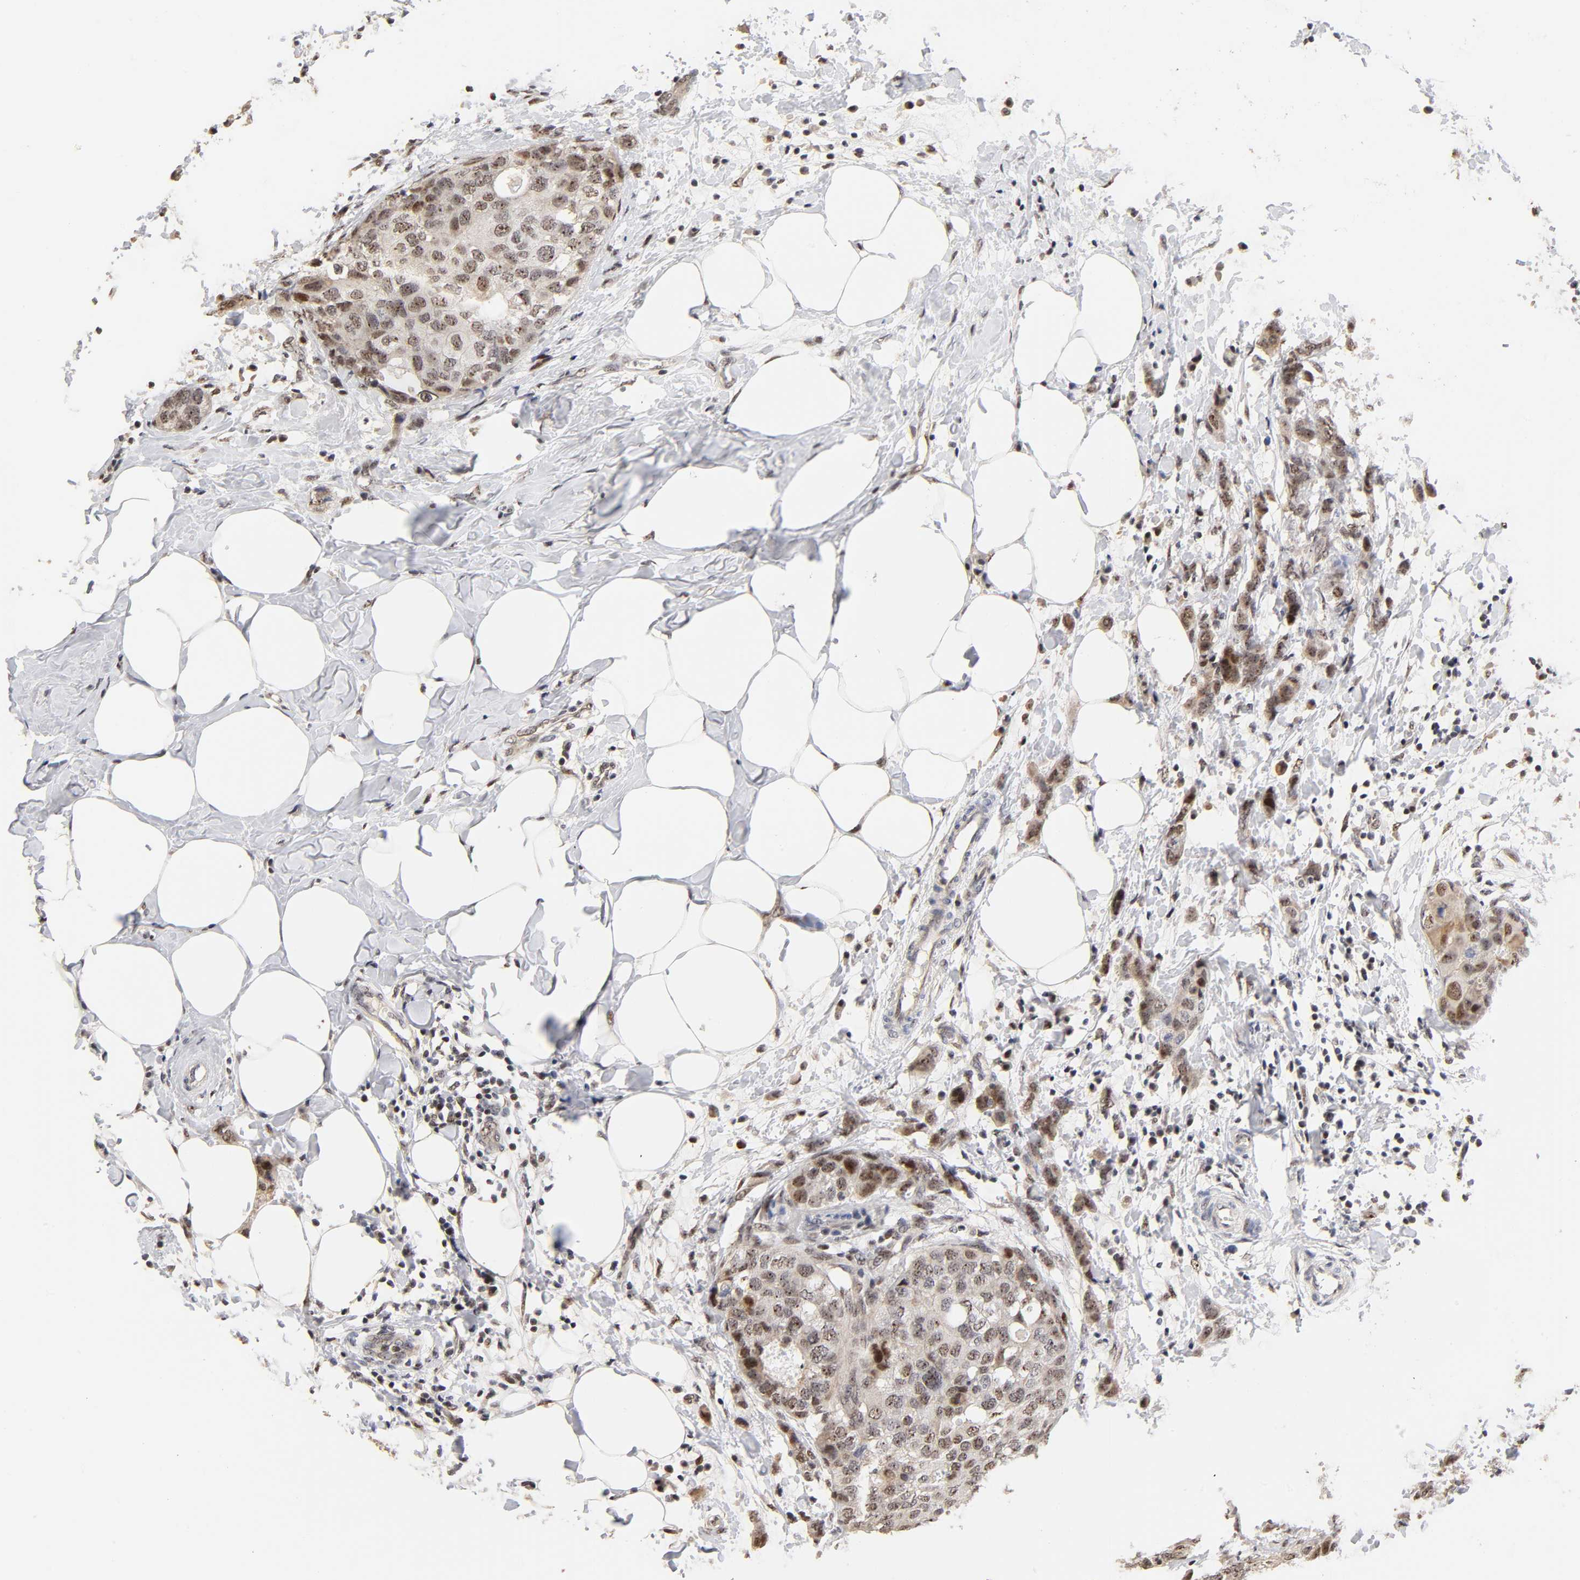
{"staining": {"intensity": "moderate", "quantity": ">75%", "location": "nuclear"}, "tissue": "breast cancer", "cell_type": "Tumor cells", "image_type": "cancer", "snomed": [{"axis": "morphology", "description": "Normal tissue, NOS"}, {"axis": "morphology", "description": "Duct carcinoma"}, {"axis": "topography", "description": "Breast"}], "caption": "Moderate nuclear protein staining is seen in about >75% of tumor cells in breast cancer.", "gene": "TP53RK", "patient": {"sex": "female", "age": 50}}